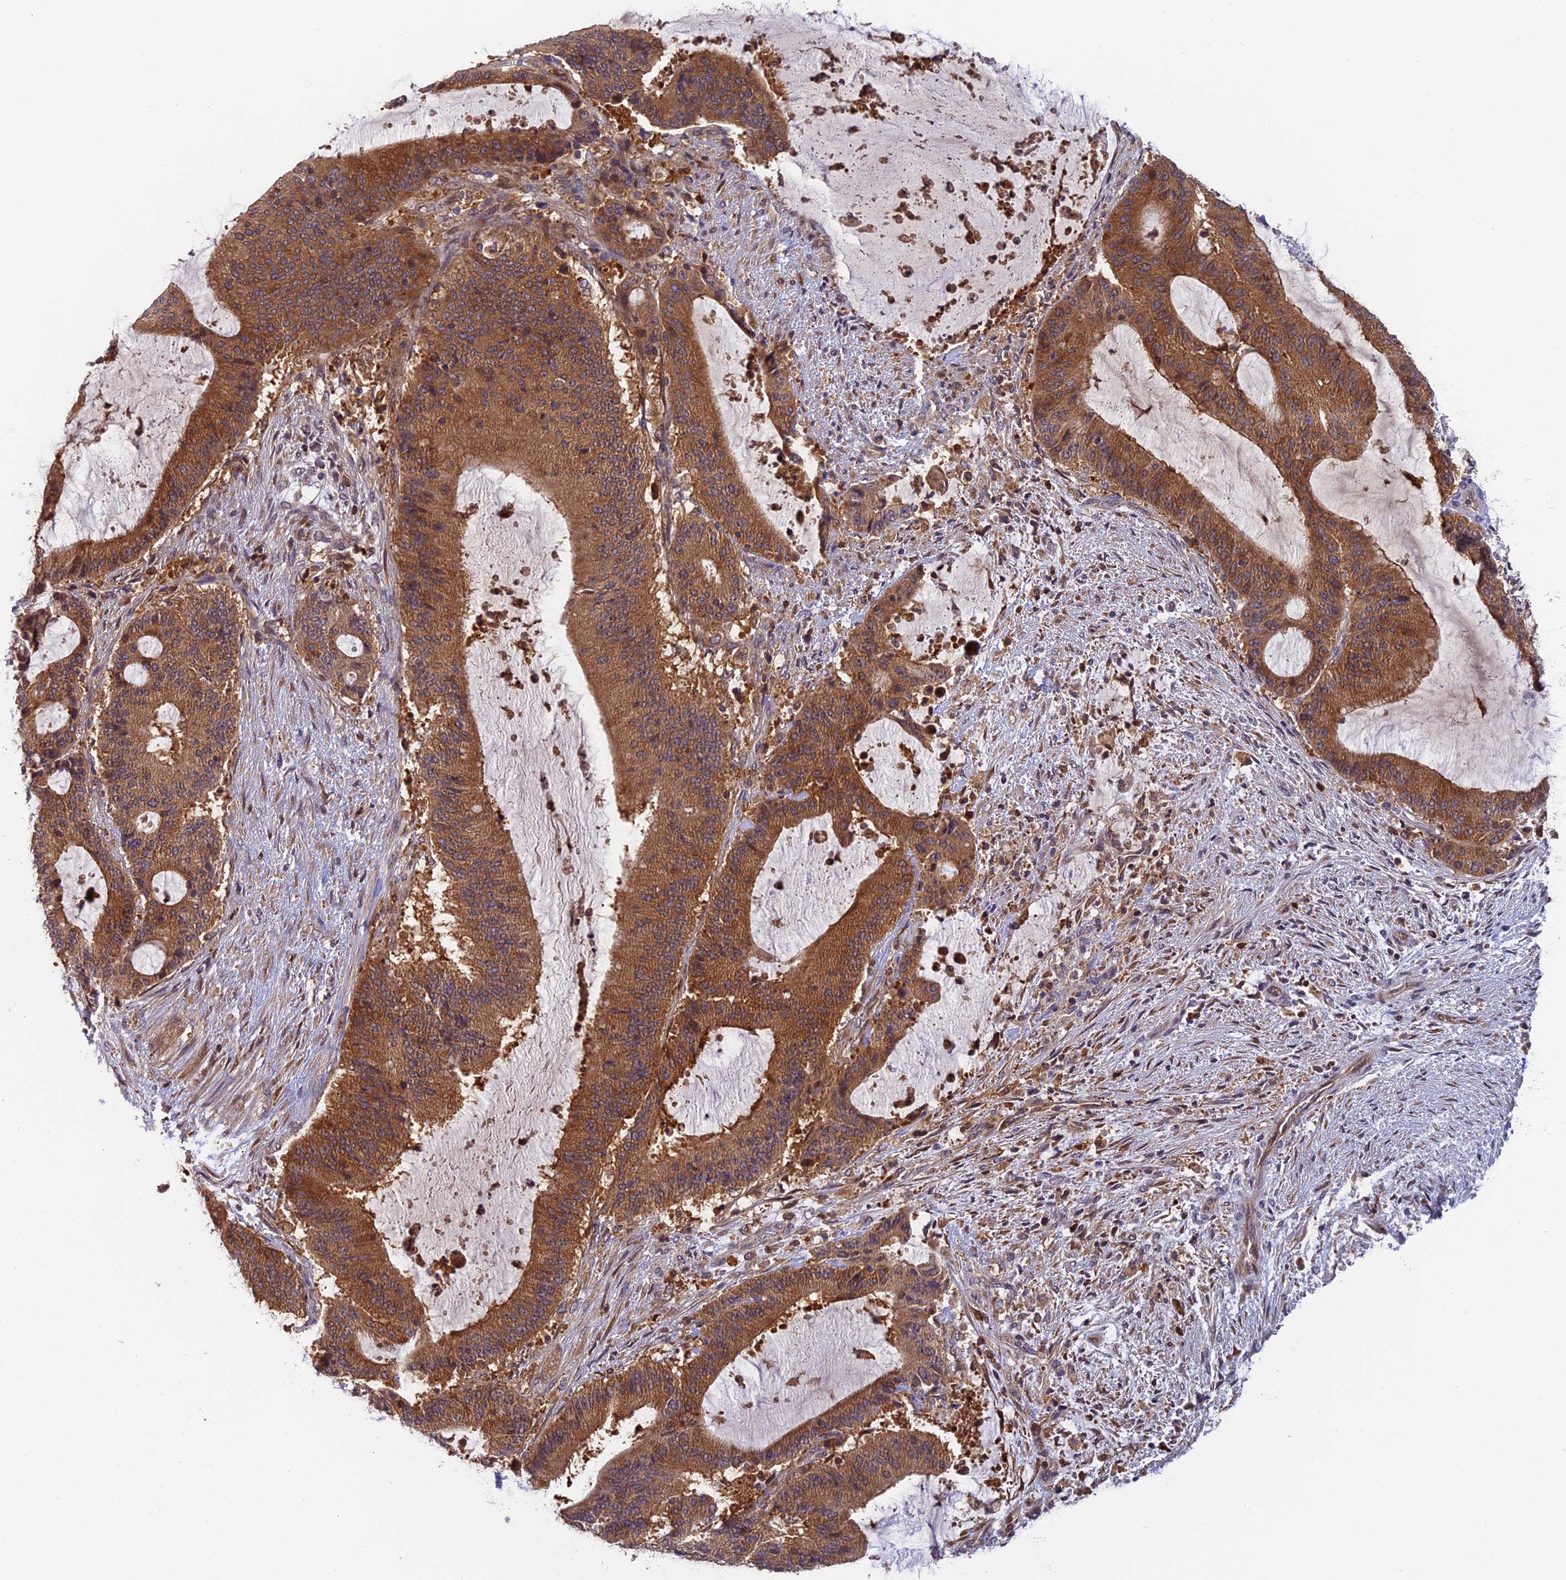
{"staining": {"intensity": "moderate", "quantity": ">75%", "location": "cytoplasmic/membranous"}, "tissue": "liver cancer", "cell_type": "Tumor cells", "image_type": "cancer", "snomed": [{"axis": "morphology", "description": "Normal tissue, NOS"}, {"axis": "morphology", "description": "Cholangiocarcinoma"}, {"axis": "topography", "description": "Liver"}, {"axis": "topography", "description": "Peripheral nerve tissue"}], "caption": "The photomicrograph demonstrates staining of liver cancer (cholangiocarcinoma), revealing moderate cytoplasmic/membranous protein expression (brown color) within tumor cells.", "gene": "IPO5", "patient": {"sex": "female", "age": 73}}